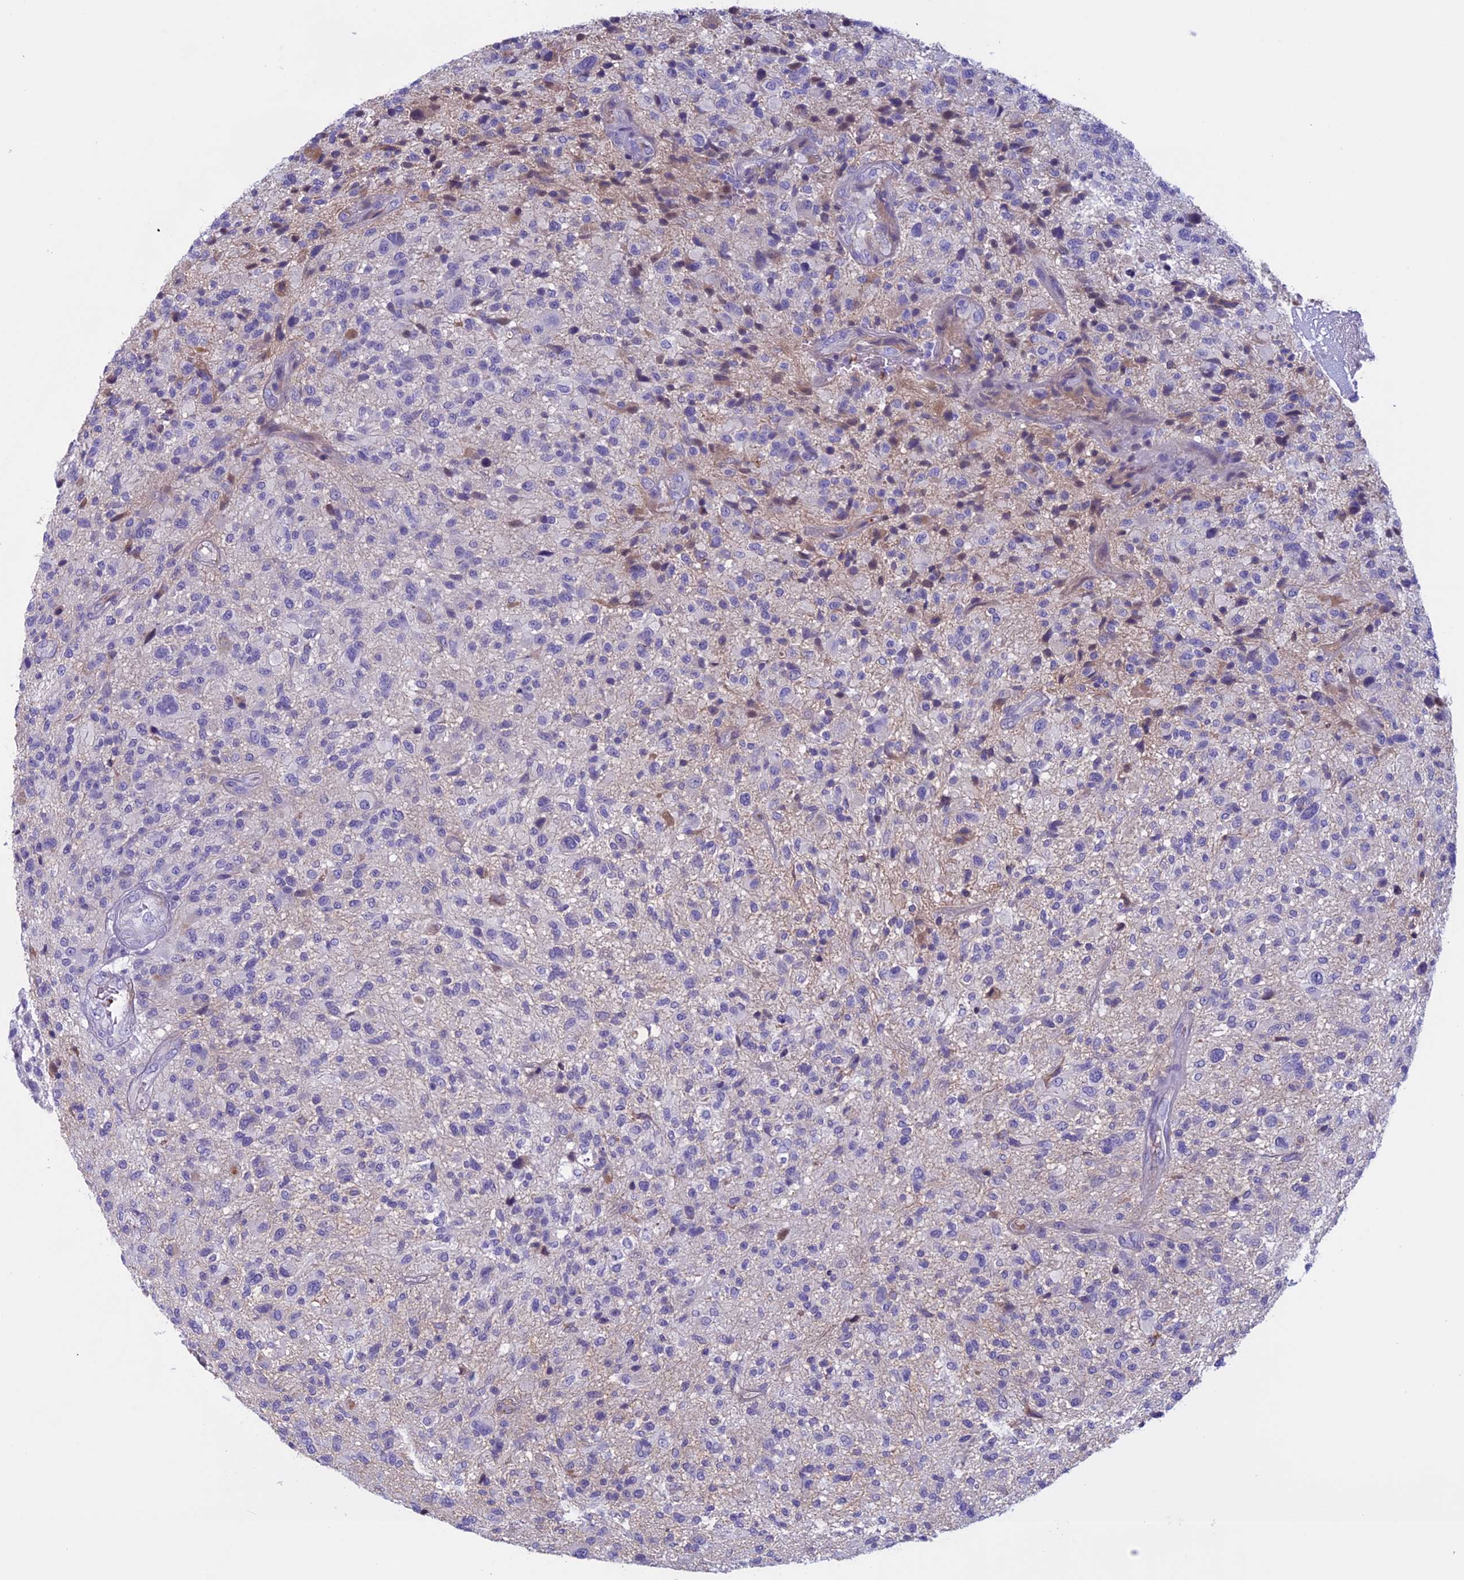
{"staining": {"intensity": "negative", "quantity": "none", "location": "none"}, "tissue": "glioma", "cell_type": "Tumor cells", "image_type": "cancer", "snomed": [{"axis": "morphology", "description": "Glioma, malignant, High grade"}, {"axis": "topography", "description": "Brain"}], "caption": "Immunohistochemistry (IHC) photomicrograph of neoplastic tissue: high-grade glioma (malignant) stained with DAB (3,3'-diaminobenzidine) shows no significant protein expression in tumor cells.", "gene": "ANGPTL2", "patient": {"sex": "male", "age": 47}}